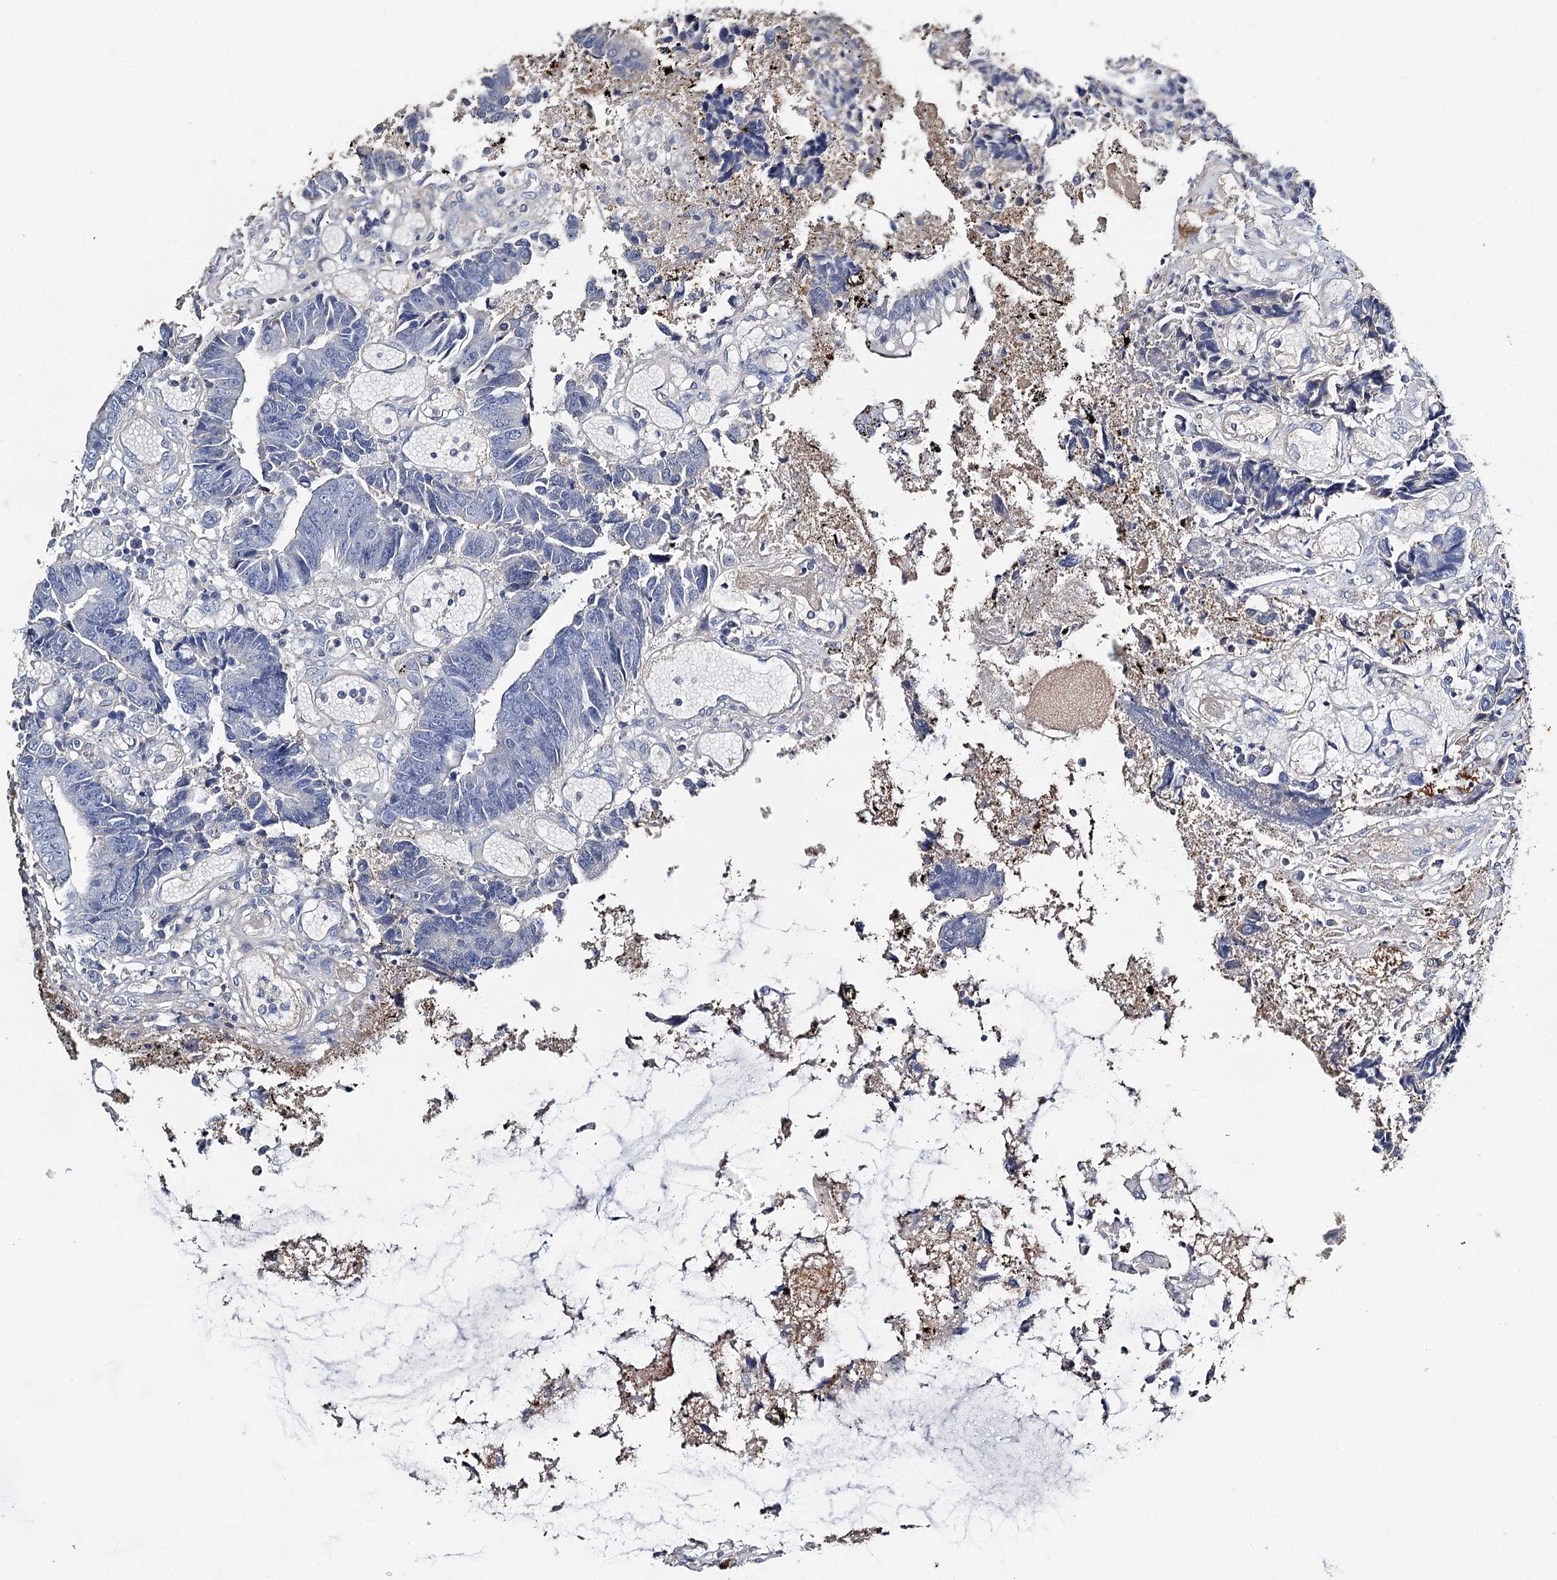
{"staining": {"intensity": "negative", "quantity": "none", "location": "none"}, "tissue": "colorectal cancer", "cell_type": "Tumor cells", "image_type": "cancer", "snomed": [{"axis": "morphology", "description": "Adenocarcinoma, NOS"}, {"axis": "topography", "description": "Rectum"}], "caption": "The immunohistochemistry (IHC) image has no significant expression in tumor cells of adenocarcinoma (colorectal) tissue.", "gene": "EPYC", "patient": {"sex": "male", "age": 84}}